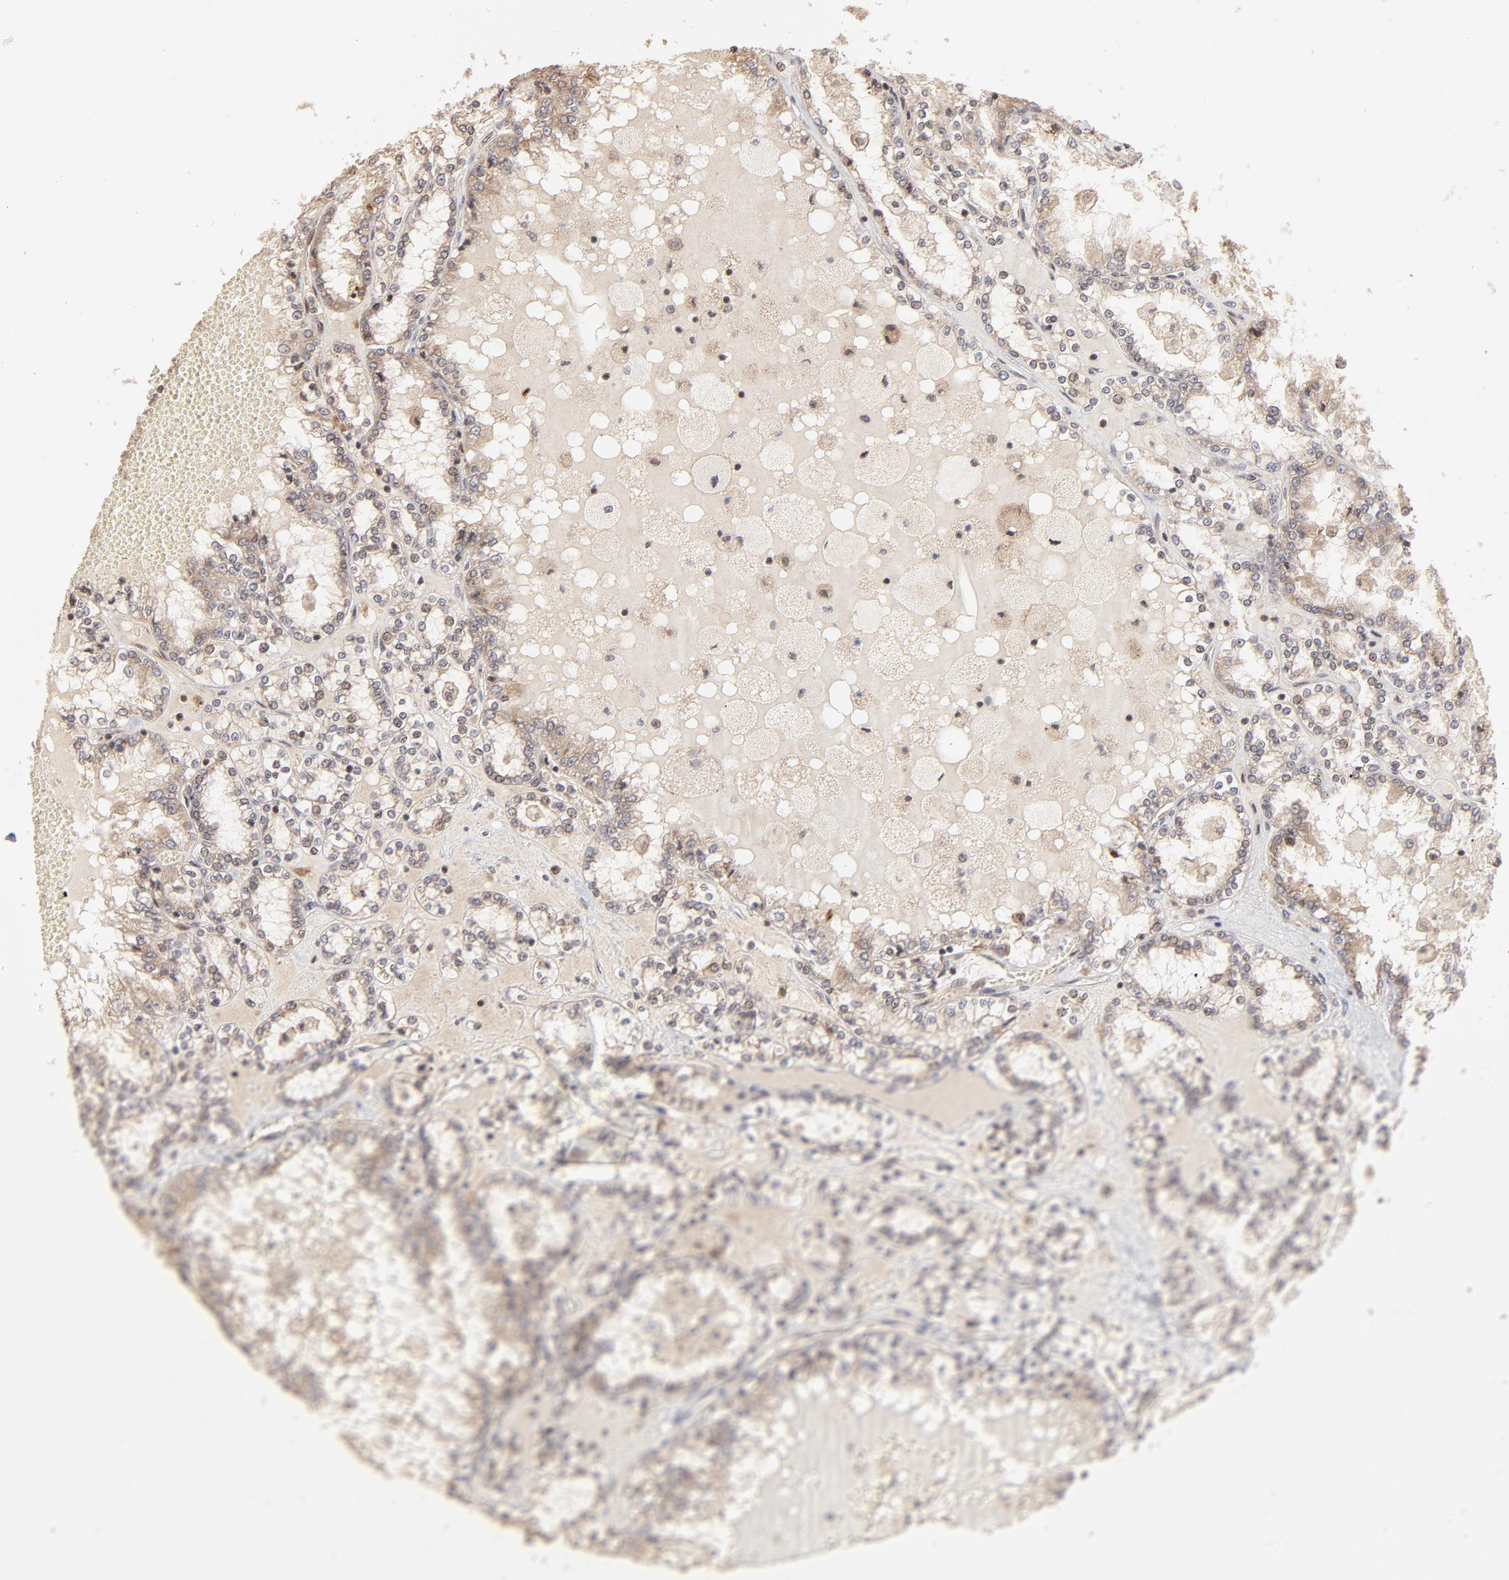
{"staining": {"intensity": "weak", "quantity": "25%-75%", "location": "cytoplasmic/membranous,nuclear"}, "tissue": "renal cancer", "cell_type": "Tumor cells", "image_type": "cancer", "snomed": [{"axis": "morphology", "description": "Adenocarcinoma, NOS"}, {"axis": "topography", "description": "Kidney"}], "caption": "Weak cytoplasmic/membranous and nuclear expression is identified in about 25%-75% of tumor cells in renal adenocarcinoma.", "gene": "ARIH1", "patient": {"sex": "female", "age": 56}}